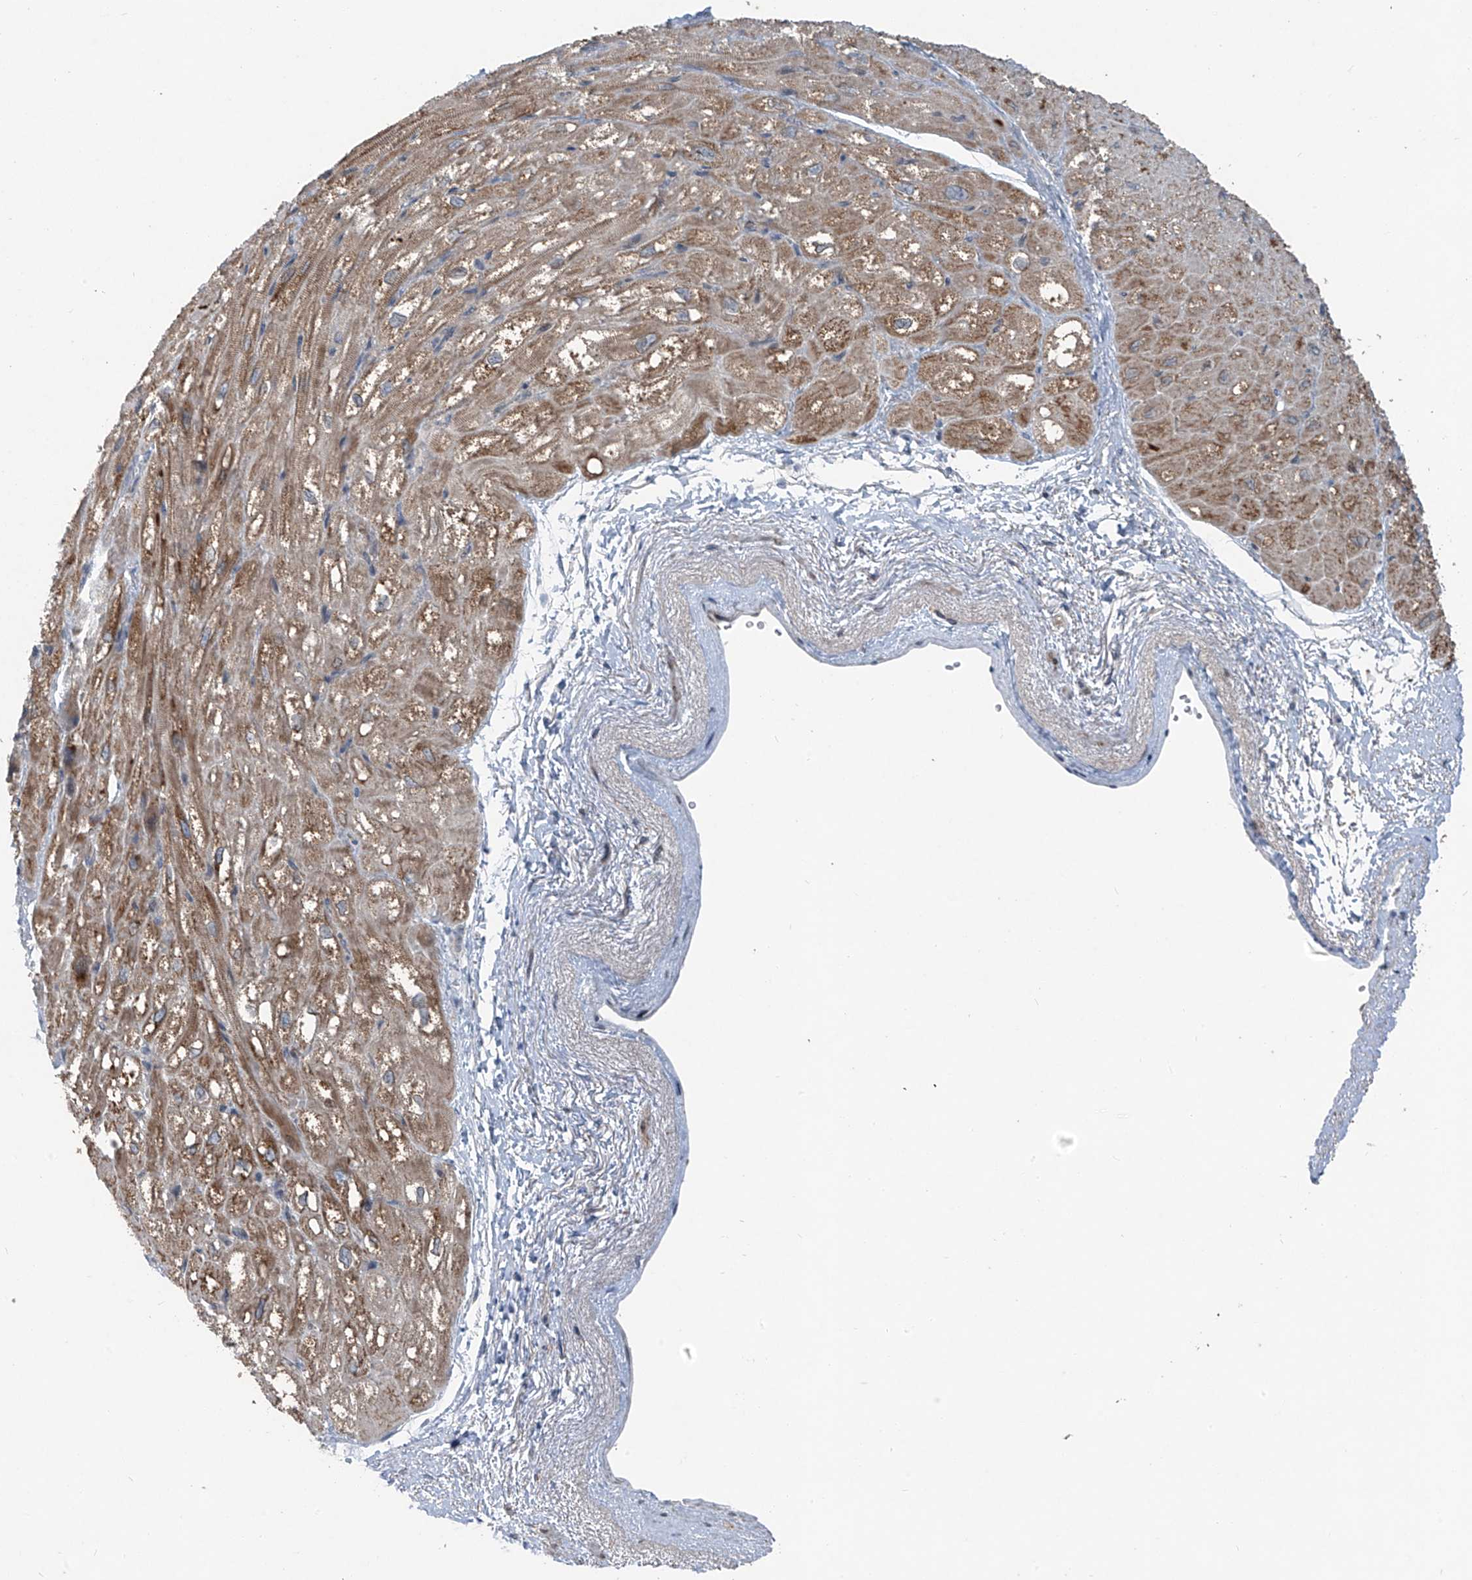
{"staining": {"intensity": "moderate", "quantity": ">75%", "location": "cytoplasmic/membranous"}, "tissue": "heart muscle", "cell_type": "Cardiomyocytes", "image_type": "normal", "snomed": [{"axis": "morphology", "description": "Normal tissue, NOS"}, {"axis": "topography", "description": "Heart"}], "caption": "The histopathology image displays immunohistochemical staining of unremarkable heart muscle. There is moderate cytoplasmic/membranous staining is identified in about >75% of cardiomyocytes.", "gene": "FOXRED2", "patient": {"sex": "male", "age": 50}}